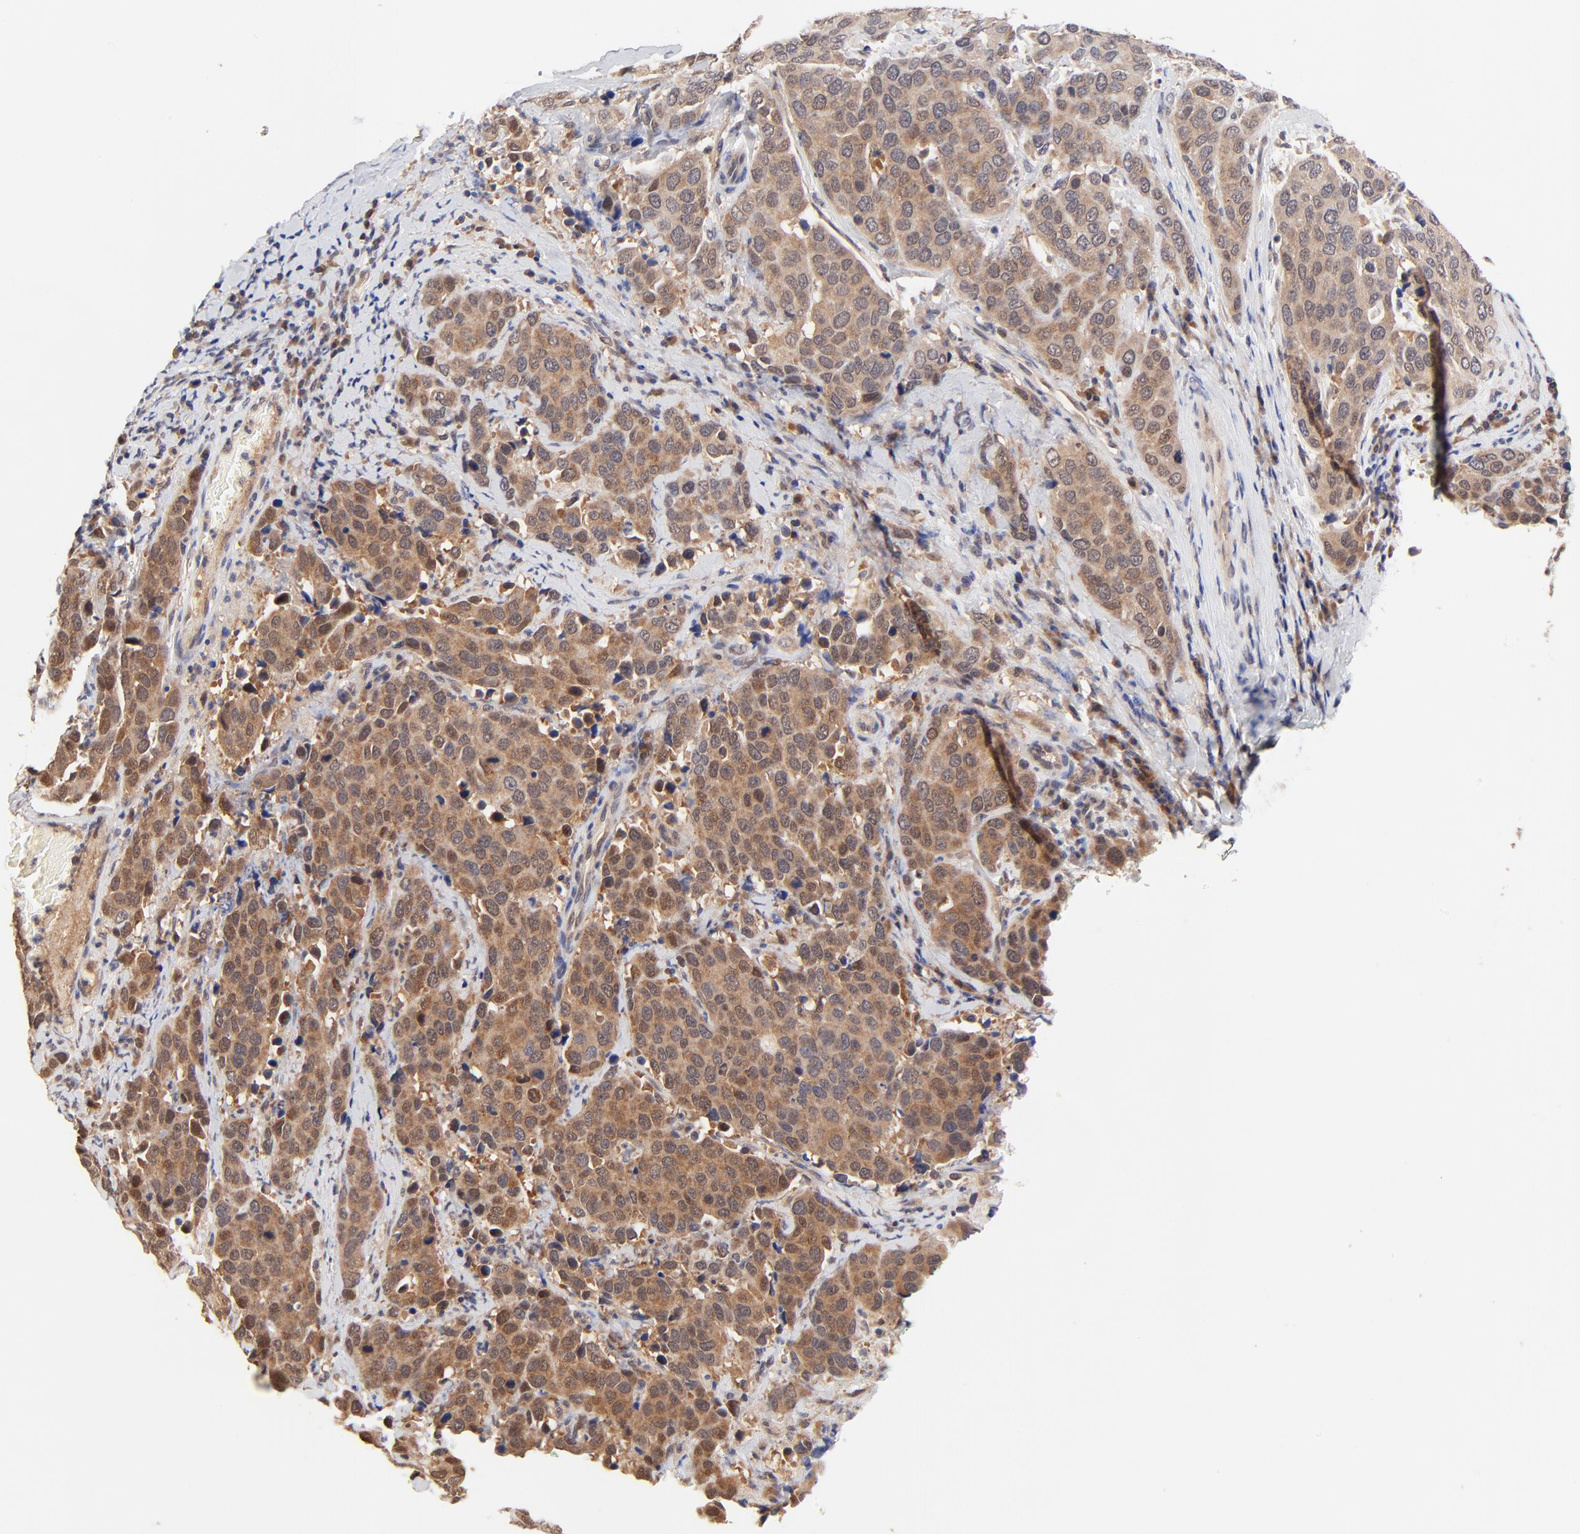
{"staining": {"intensity": "moderate", "quantity": ">75%", "location": "cytoplasmic/membranous,nuclear"}, "tissue": "cervical cancer", "cell_type": "Tumor cells", "image_type": "cancer", "snomed": [{"axis": "morphology", "description": "Squamous cell carcinoma, NOS"}, {"axis": "topography", "description": "Cervix"}], "caption": "Protein staining reveals moderate cytoplasmic/membranous and nuclear positivity in about >75% of tumor cells in squamous cell carcinoma (cervical). Nuclei are stained in blue.", "gene": "TXNL1", "patient": {"sex": "female", "age": 54}}